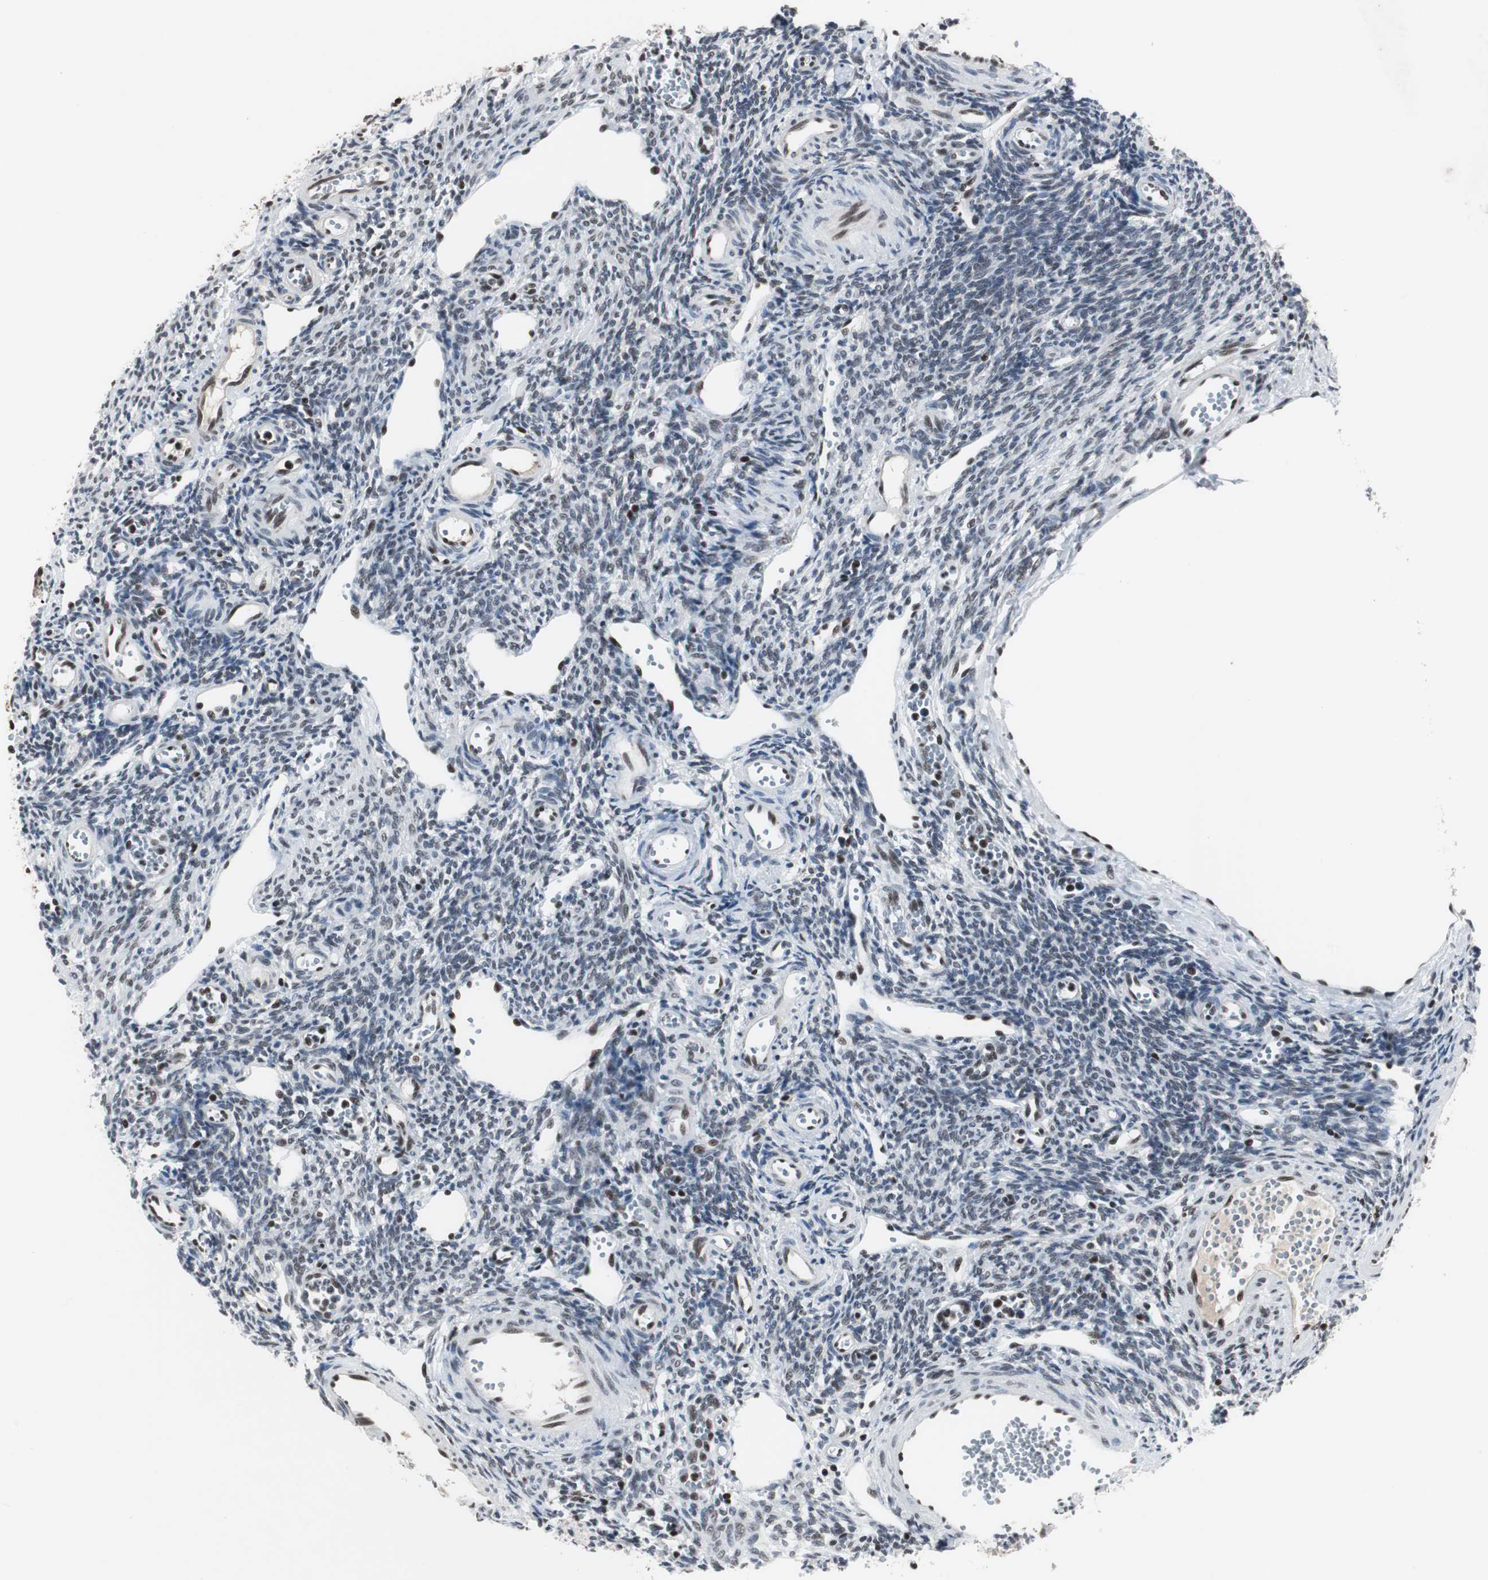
{"staining": {"intensity": "moderate", "quantity": "<25%", "location": "nuclear"}, "tissue": "ovary", "cell_type": "Ovarian stroma cells", "image_type": "normal", "snomed": [{"axis": "morphology", "description": "Normal tissue, NOS"}, {"axis": "topography", "description": "Ovary"}], "caption": "Moderate nuclear staining for a protein is present in approximately <25% of ovarian stroma cells of unremarkable ovary using immunohistochemistry.", "gene": "RAD9A", "patient": {"sex": "female", "age": 33}}